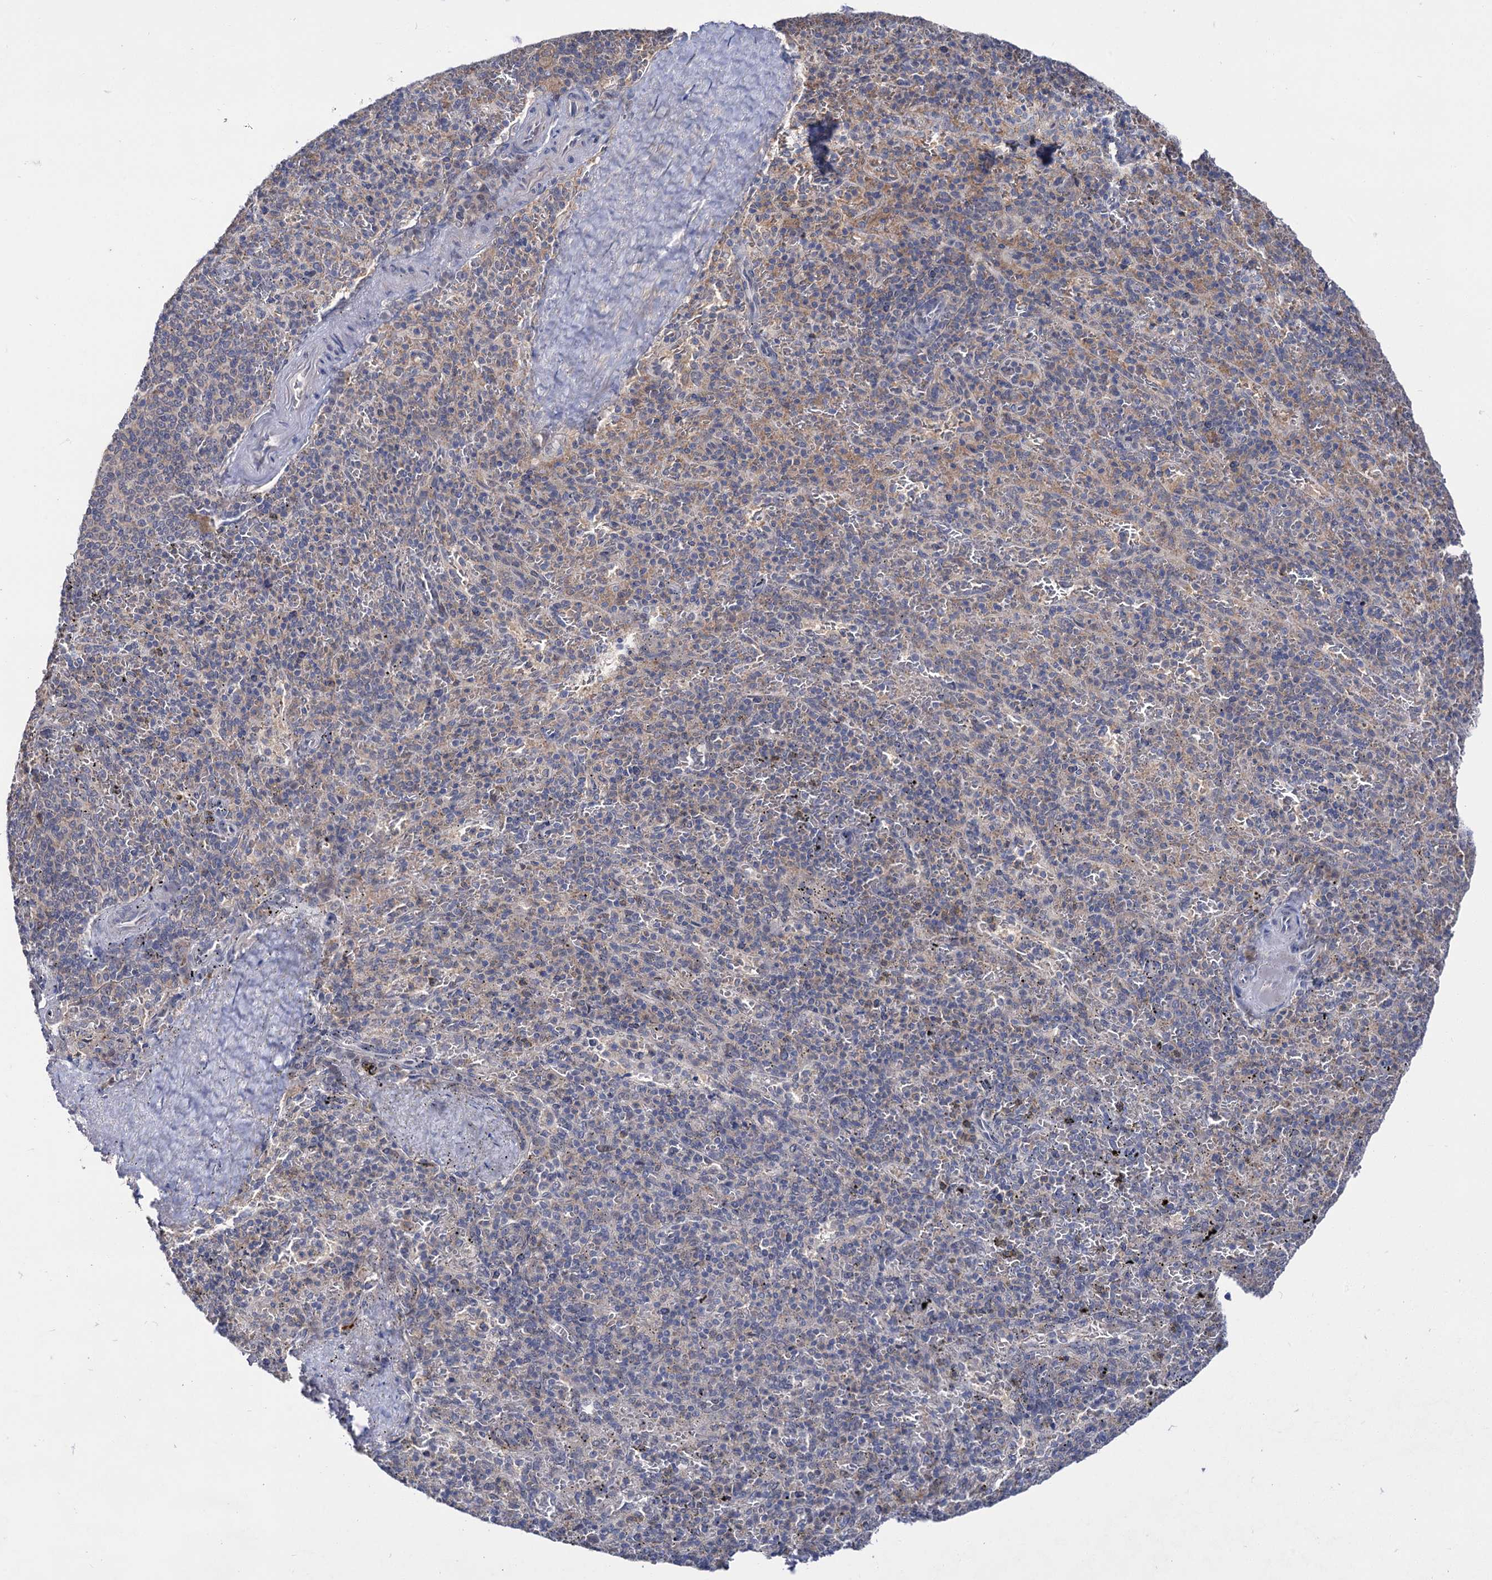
{"staining": {"intensity": "negative", "quantity": "none", "location": "none"}, "tissue": "spleen", "cell_type": "Cells in red pulp", "image_type": "normal", "snomed": [{"axis": "morphology", "description": "Normal tissue, NOS"}, {"axis": "topography", "description": "Spleen"}], "caption": "An IHC image of benign spleen is shown. There is no staining in cells in red pulp of spleen.", "gene": "NEK10", "patient": {"sex": "male", "age": 82}}